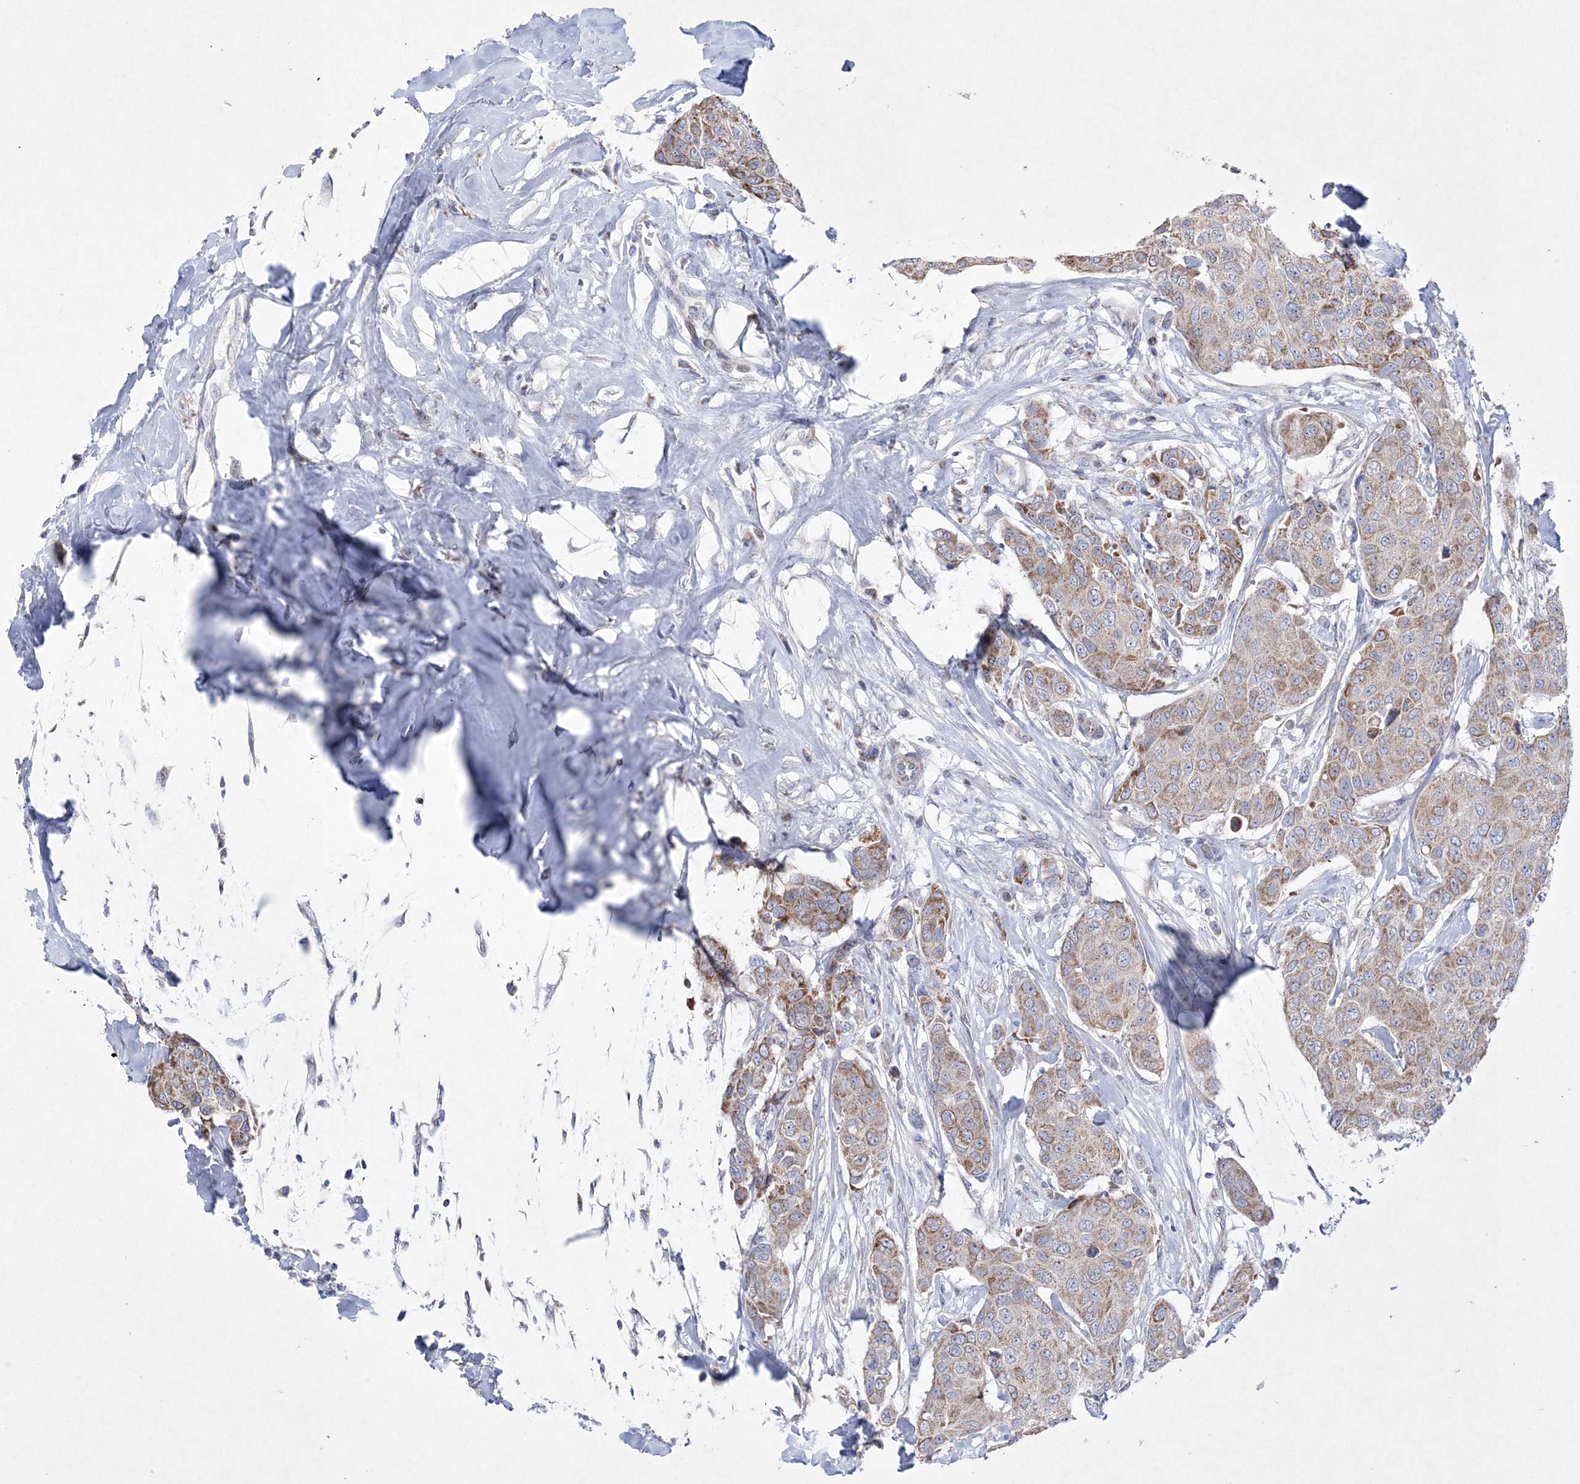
{"staining": {"intensity": "moderate", "quantity": ">75%", "location": "cytoplasmic/membranous"}, "tissue": "breast cancer", "cell_type": "Tumor cells", "image_type": "cancer", "snomed": [{"axis": "morphology", "description": "Duct carcinoma"}, {"axis": "topography", "description": "Breast"}], "caption": "A photomicrograph showing moderate cytoplasmic/membranous staining in approximately >75% of tumor cells in breast intraductal carcinoma, as visualized by brown immunohistochemical staining.", "gene": "CES4A", "patient": {"sex": "female", "age": 80}}